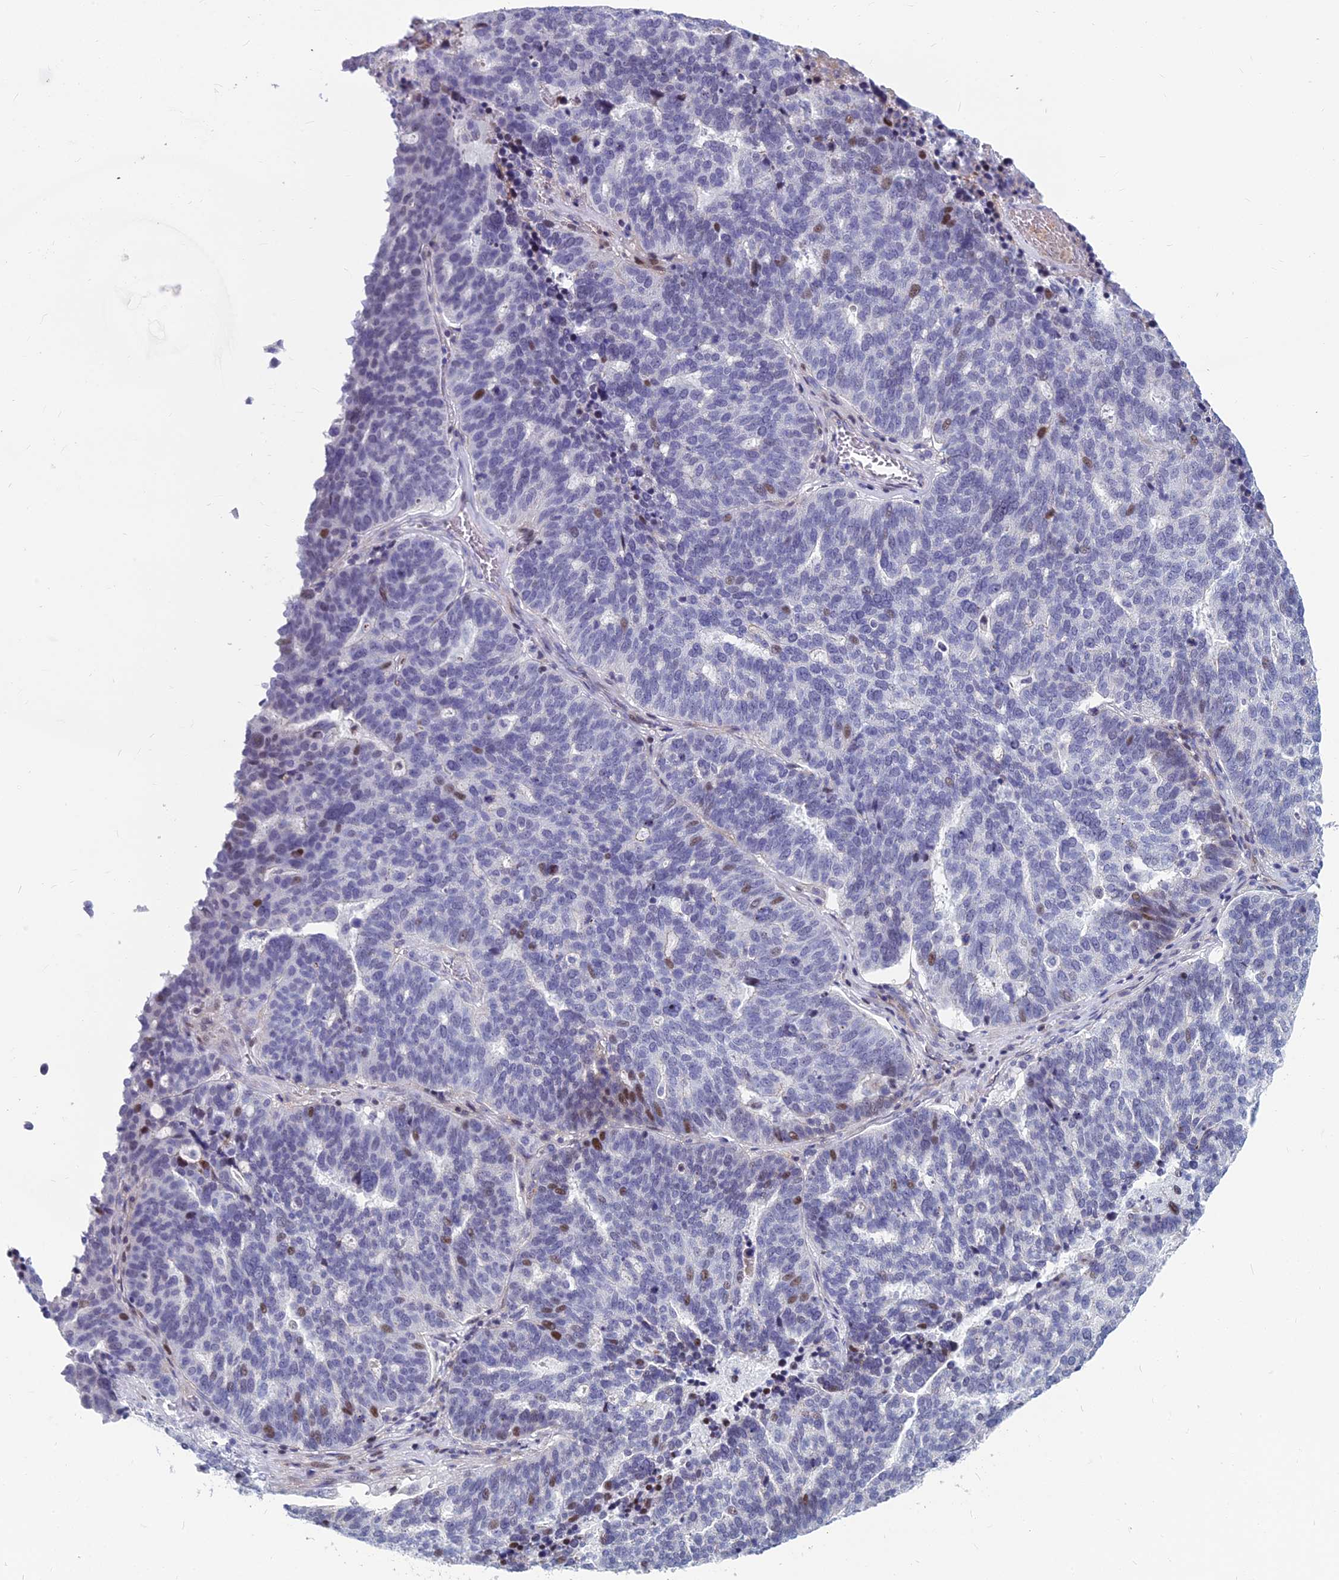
{"staining": {"intensity": "moderate", "quantity": "<25%", "location": "nuclear"}, "tissue": "ovarian cancer", "cell_type": "Tumor cells", "image_type": "cancer", "snomed": [{"axis": "morphology", "description": "Cystadenocarcinoma, serous, NOS"}, {"axis": "topography", "description": "Ovary"}], "caption": "The image exhibits staining of ovarian serous cystadenocarcinoma, revealing moderate nuclear protein staining (brown color) within tumor cells. The staining was performed using DAB (3,3'-diaminobenzidine), with brown indicating positive protein expression. Nuclei are stained blue with hematoxylin.", "gene": "MYBPC2", "patient": {"sex": "female", "age": 59}}